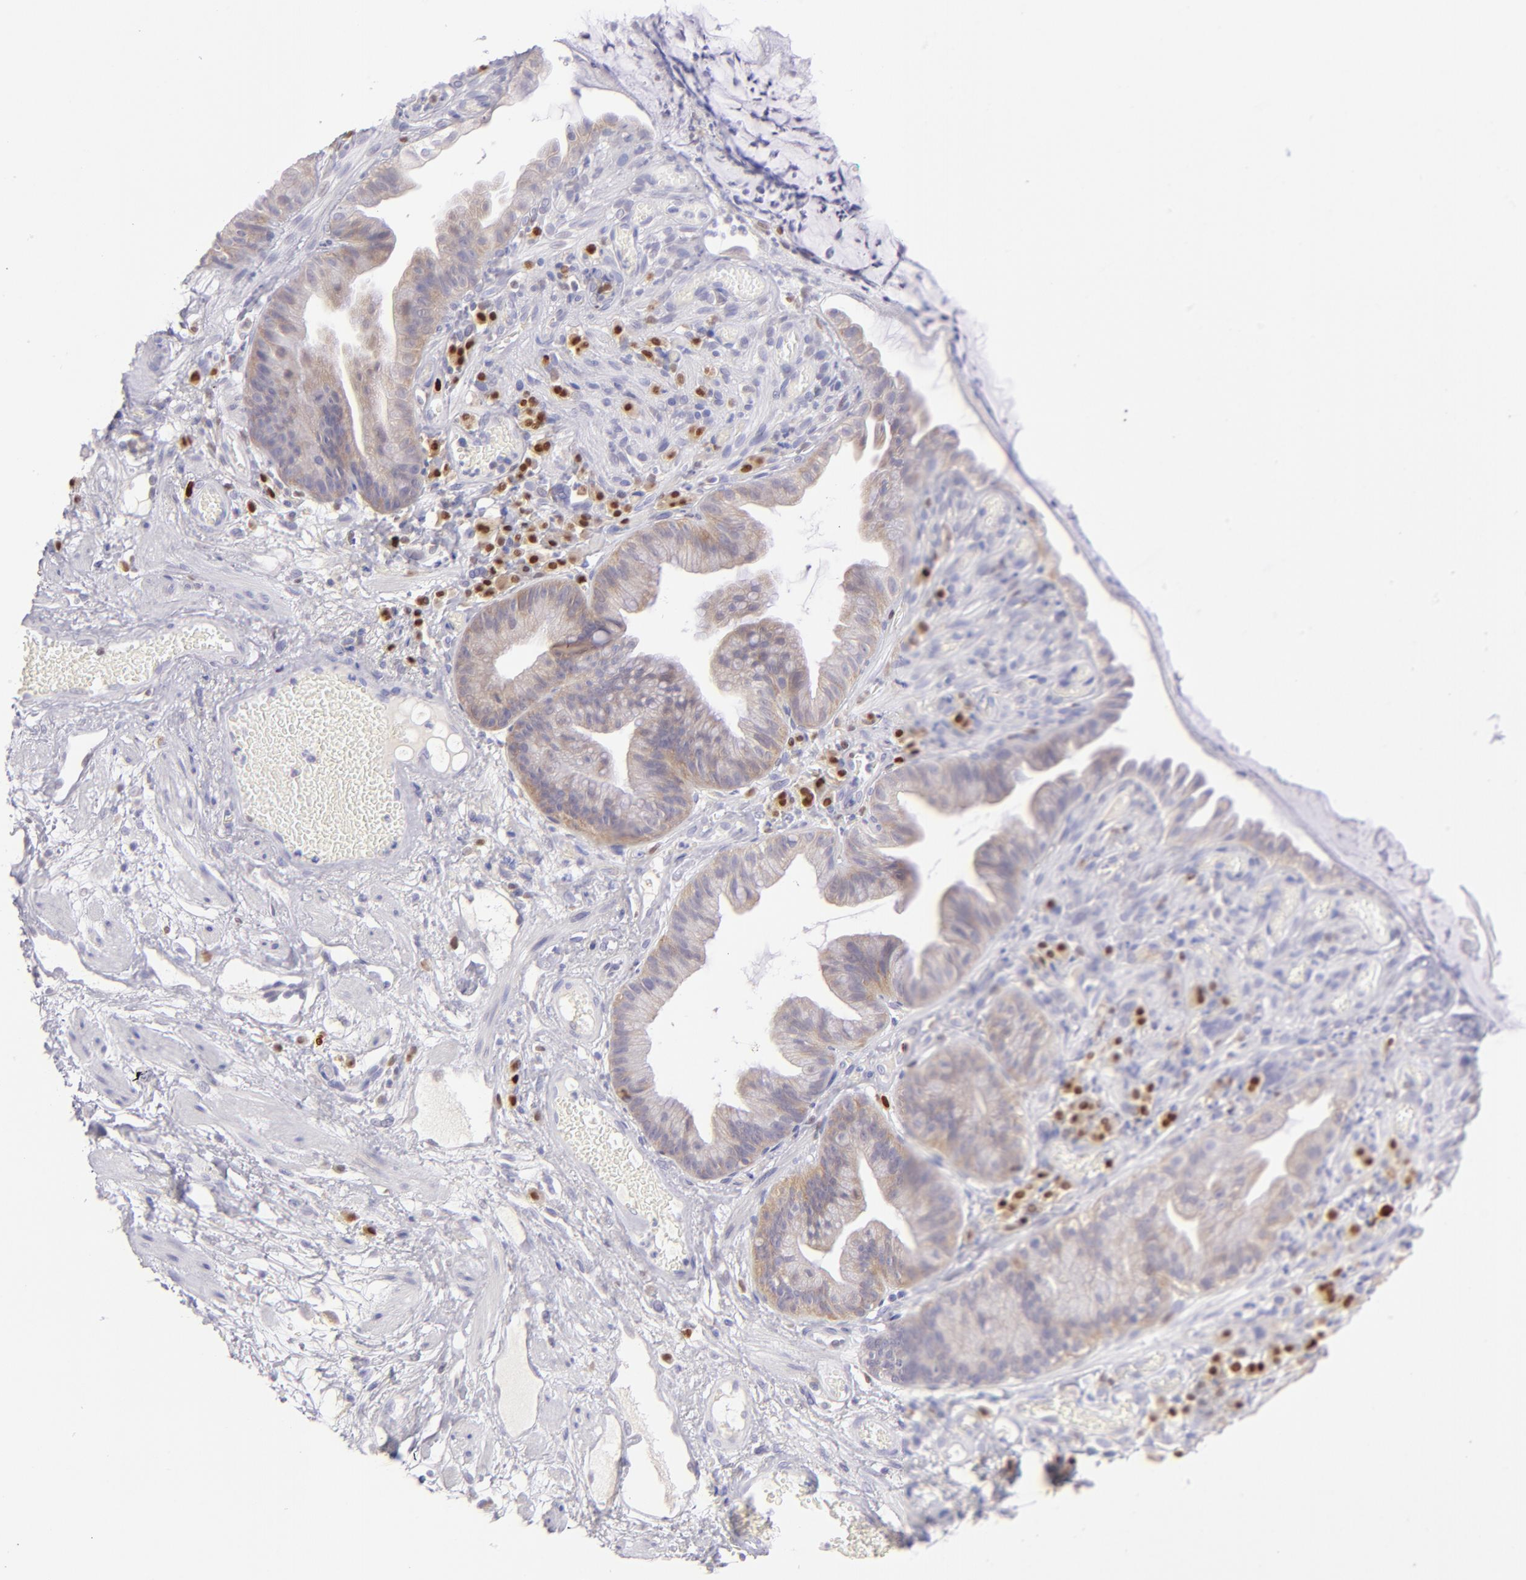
{"staining": {"intensity": "weak", "quantity": ">75%", "location": "cytoplasmic/membranous"}, "tissue": "skin", "cell_type": "Epidermal cells", "image_type": "normal", "snomed": [{"axis": "morphology", "description": "Normal tissue, NOS"}, {"axis": "morphology", "description": "Hemorrhoids"}, {"axis": "morphology", "description": "Inflammation, NOS"}, {"axis": "topography", "description": "Anal"}], "caption": "Approximately >75% of epidermal cells in normal human skin display weak cytoplasmic/membranous protein staining as visualized by brown immunohistochemical staining.", "gene": "IRF8", "patient": {"sex": "male", "age": 60}}